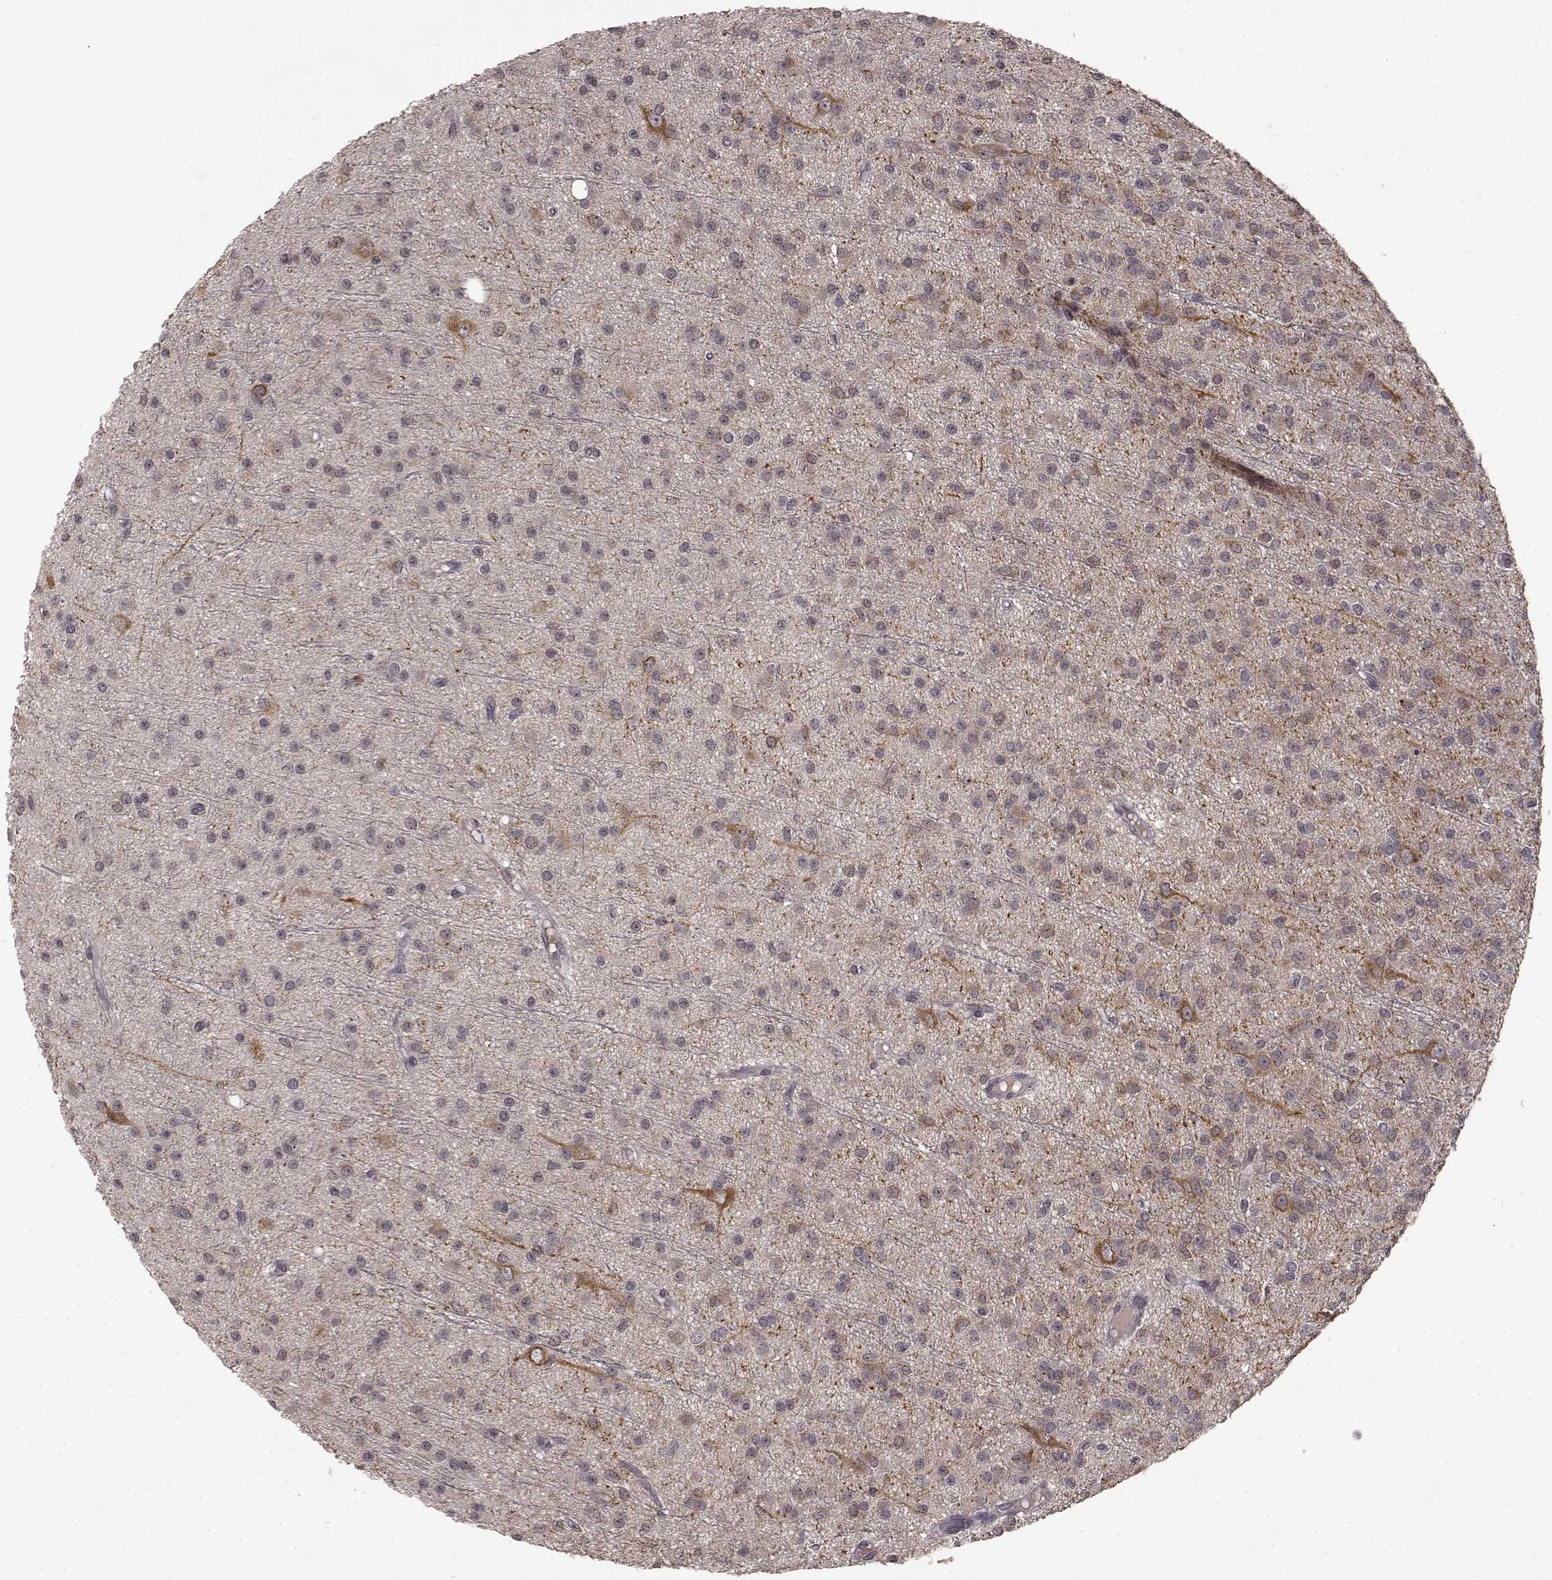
{"staining": {"intensity": "negative", "quantity": "none", "location": "none"}, "tissue": "glioma", "cell_type": "Tumor cells", "image_type": "cancer", "snomed": [{"axis": "morphology", "description": "Glioma, malignant, Low grade"}, {"axis": "topography", "description": "Brain"}], "caption": "Protein analysis of low-grade glioma (malignant) shows no significant expression in tumor cells. (DAB (3,3'-diaminobenzidine) IHC with hematoxylin counter stain).", "gene": "NTRK2", "patient": {"sex": "male", "age": 27}}